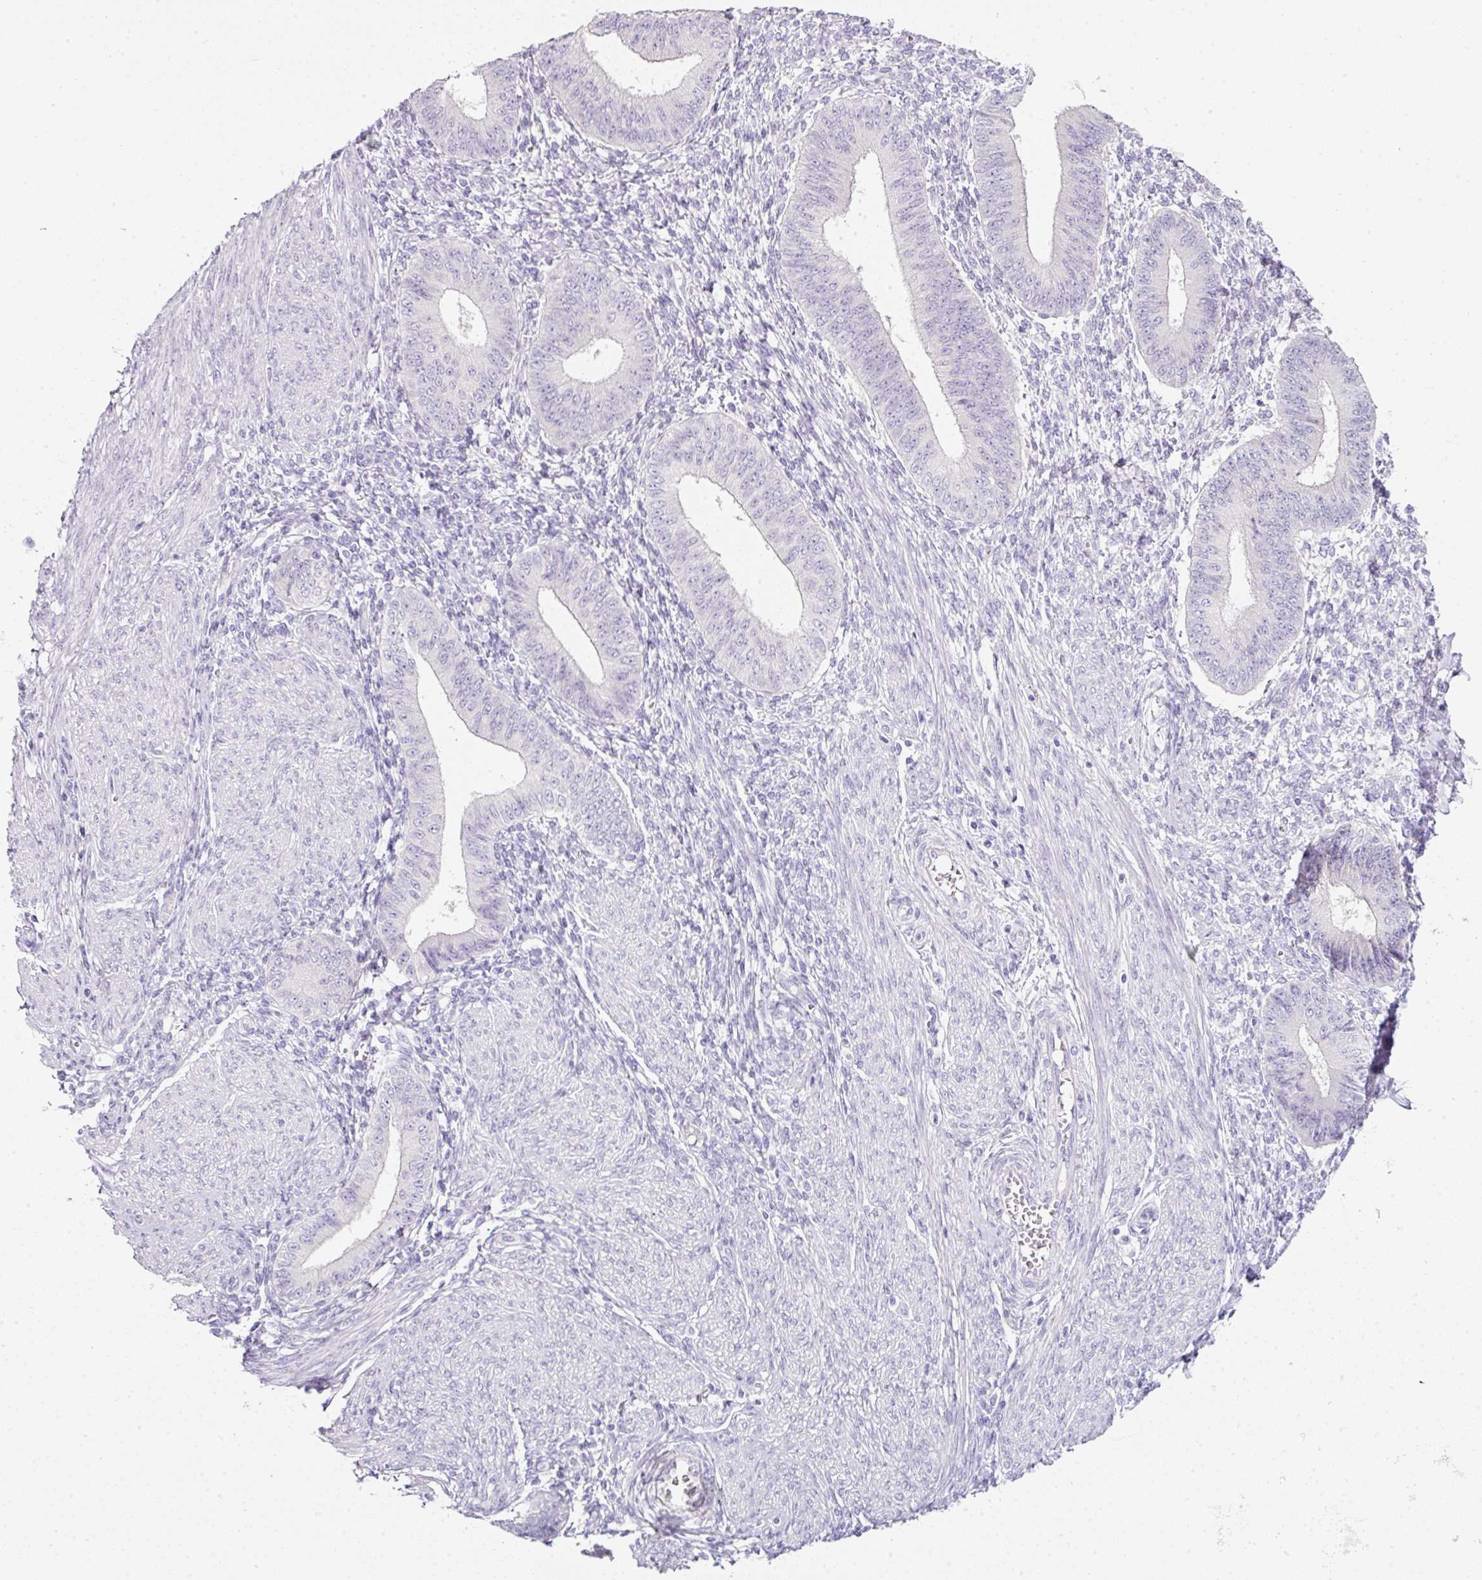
{"staining": {"intensity": "negative", "quantity": "none", "location": "none"}, "tissue": "endometrium", "cell_type": "Cells in endometrial stroma", "image_type": "normal", "snomed": [{"axis": "morphology", "description": "Normal tissue, NOS"}, {"axis": "topography", "description": "Endometrium"}], "caption": "Endometrium stained for a protein using IHC shows no staining cells in endometrial stroma.", "gene": "SLC2A2", "patient": {"sex": "female", "age": 49}}